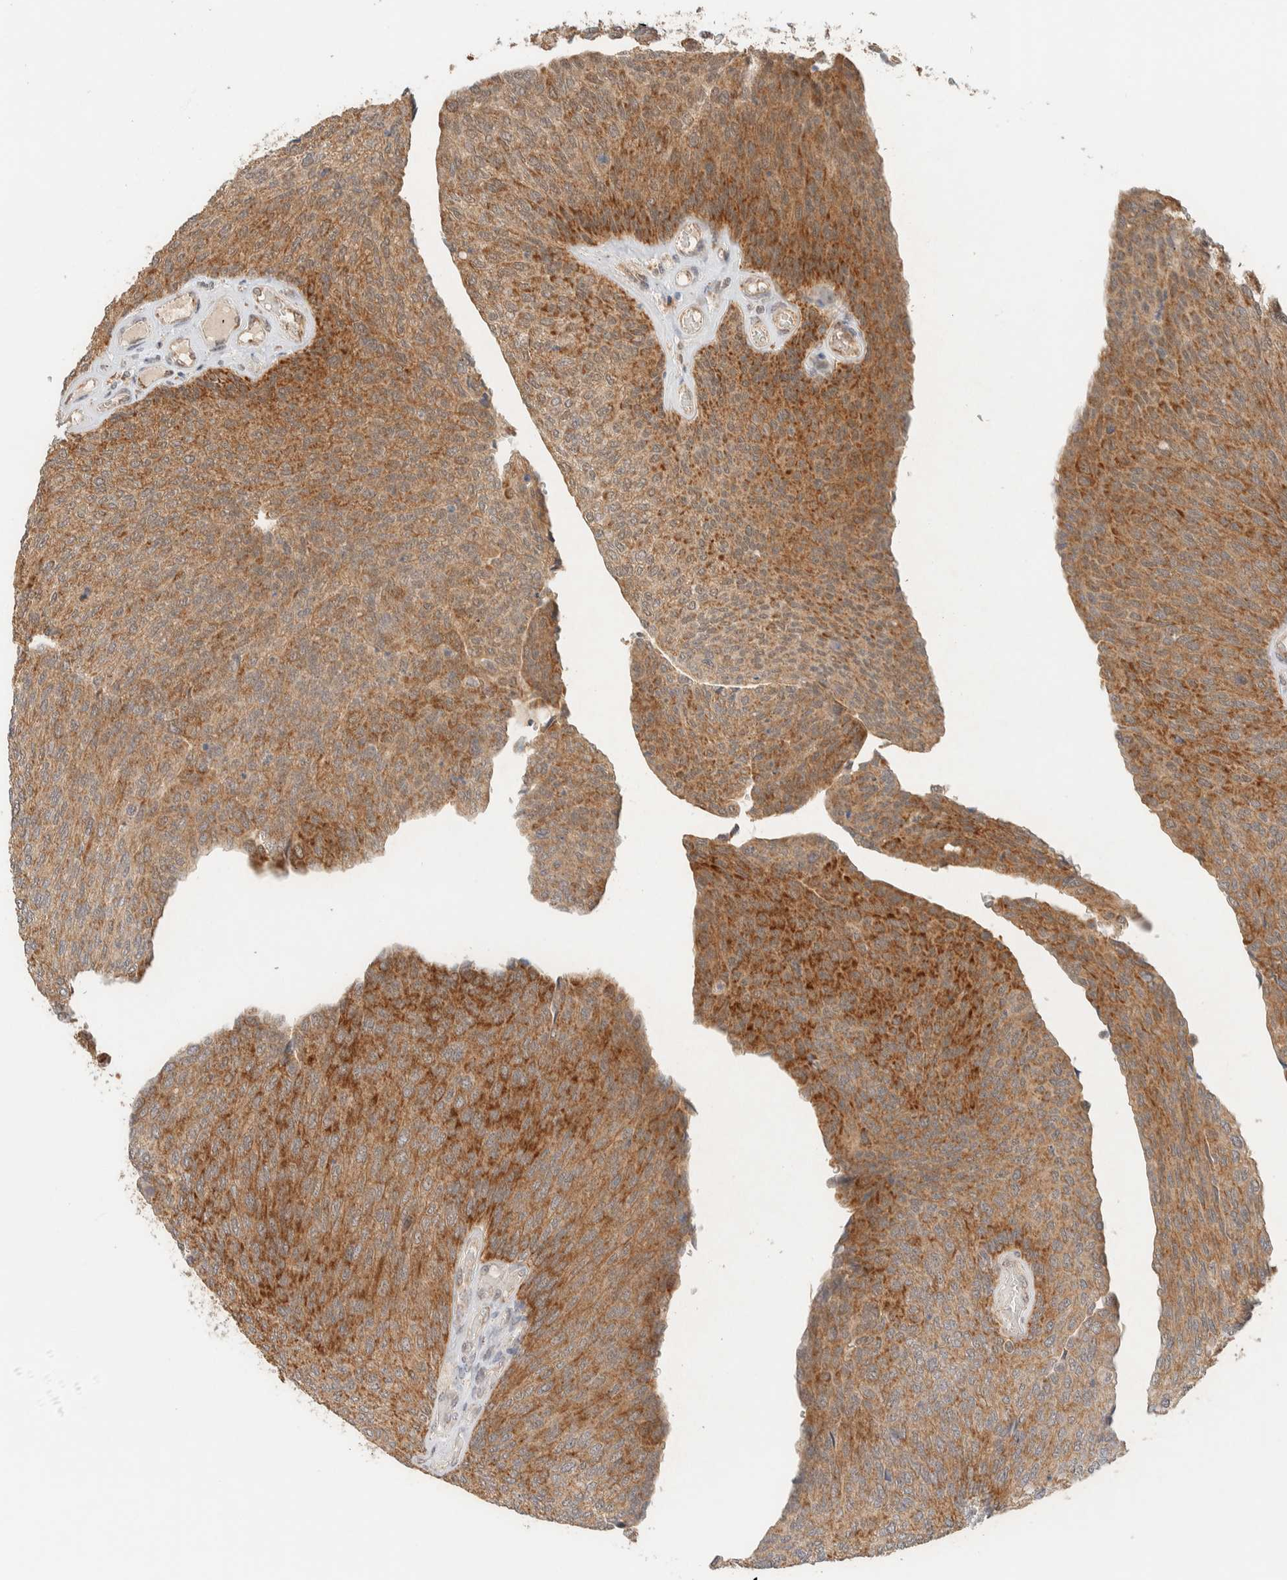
{"staining": {"intensity": "moderate", "quantity": ">75%", "location": "cytoplasmic/membranous"}, "tissue": "urothelial cancer", "cell_type": "Tumor cells", "image_type": "cancer", "snomed": [{"axis": "morphology", "description": "Urothelial carcinoma, Low grade"}, {"axis": "topography", "description": "Urinary bladder"}], "caption": "Human low-grade urothelial carcinoma stained with a protein marker displays moderate staining in tumor cells.", "gene": "MRPL41", "patient": {"sex": "female", "age": 79}}